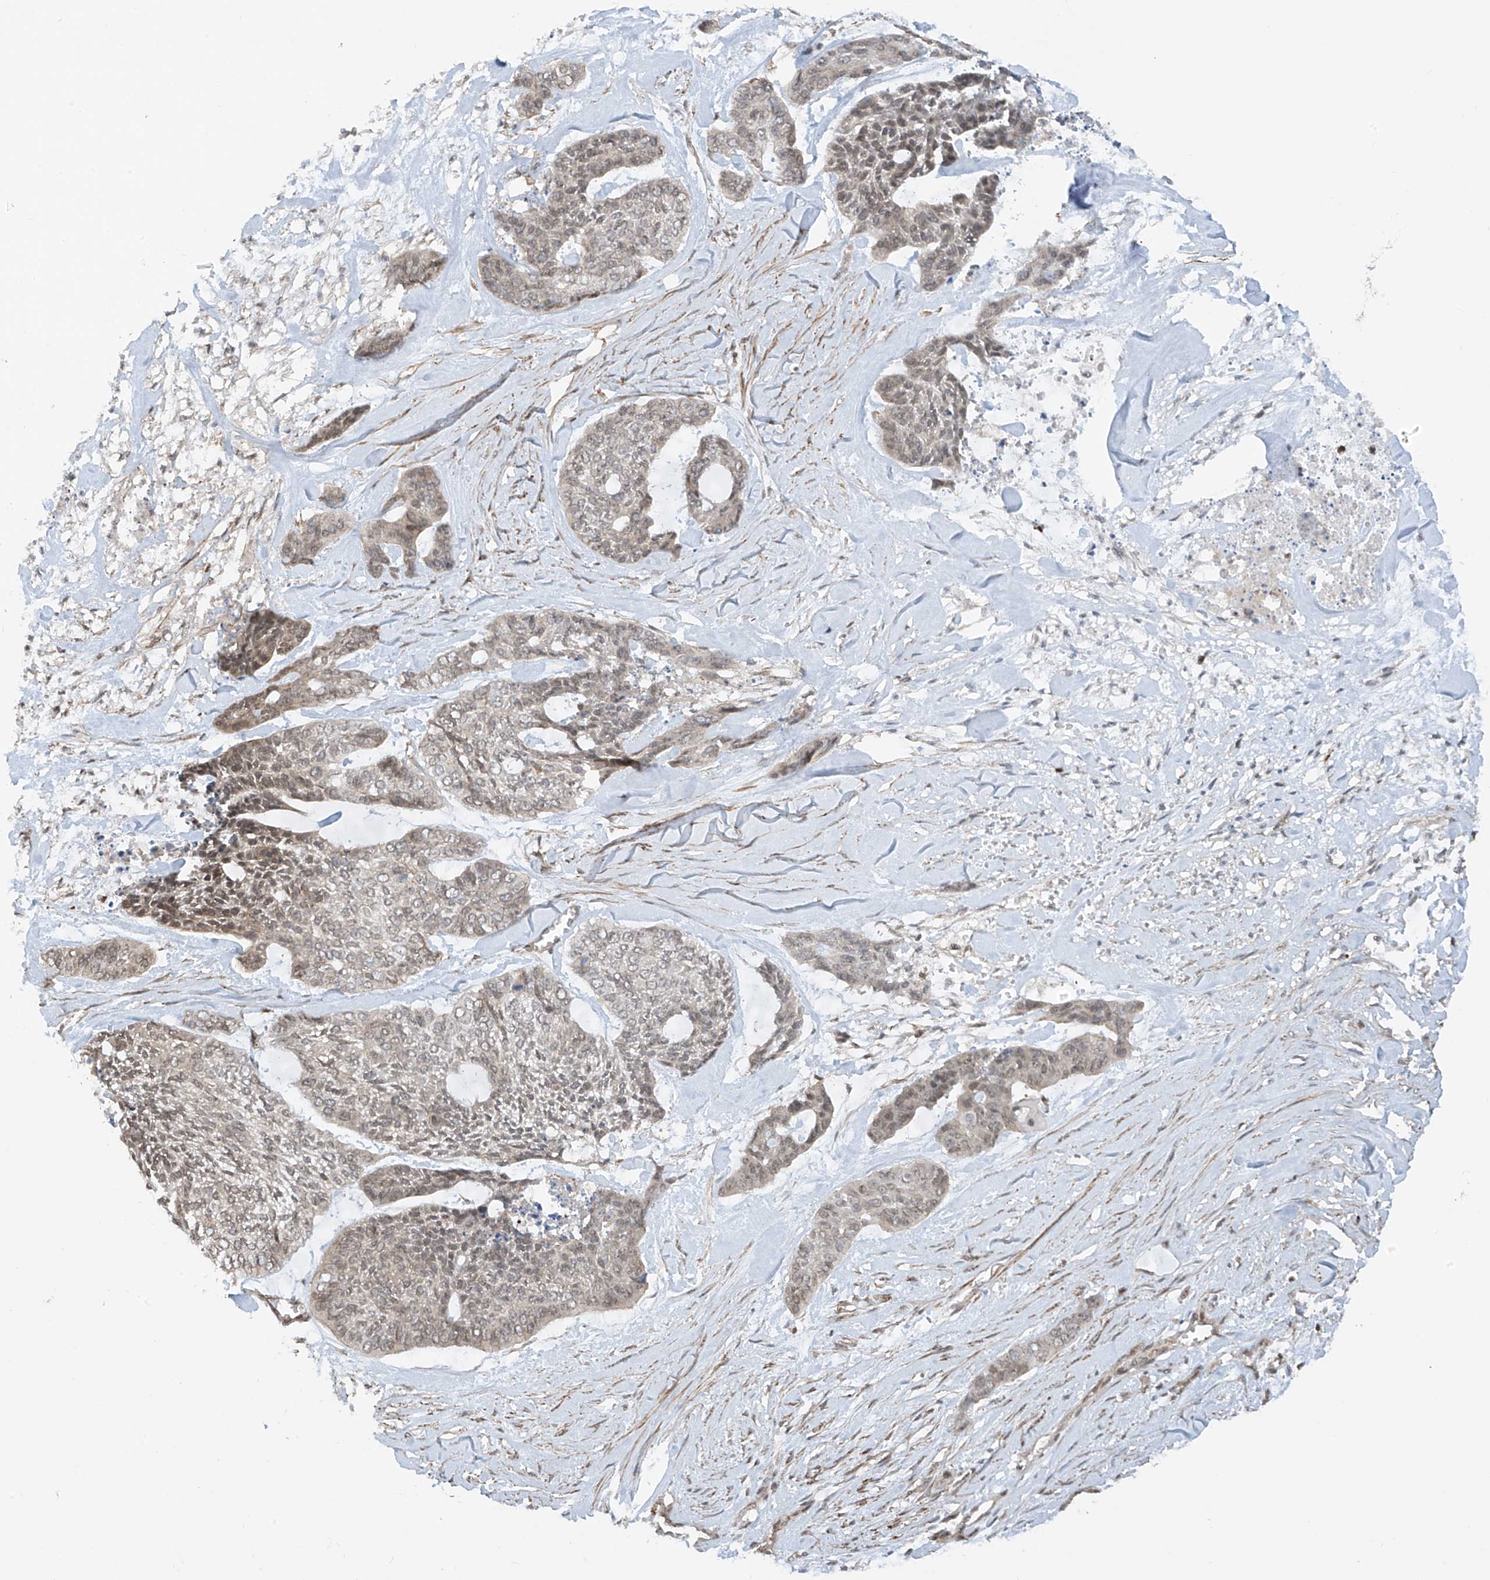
{"staining": {"intensity": "weak", "quantity": "<25%", "location": "cytoplasmic/membranous"}, "tissue": "skin cancer", "cell_type": "Tumor cells", "image_type": "cancer", "snomed": [{"axis": "morphology", "description": "Basal cell carcinoma"}, {"axis": "topography", "description": "Skin"}], "caption": "Immunohistochemistry of skin cancer (basal cell carcinoma) shows no staining in tumor cells.", "gene": "REPIN1", "patient": {"sex": "female", "age": 64}}